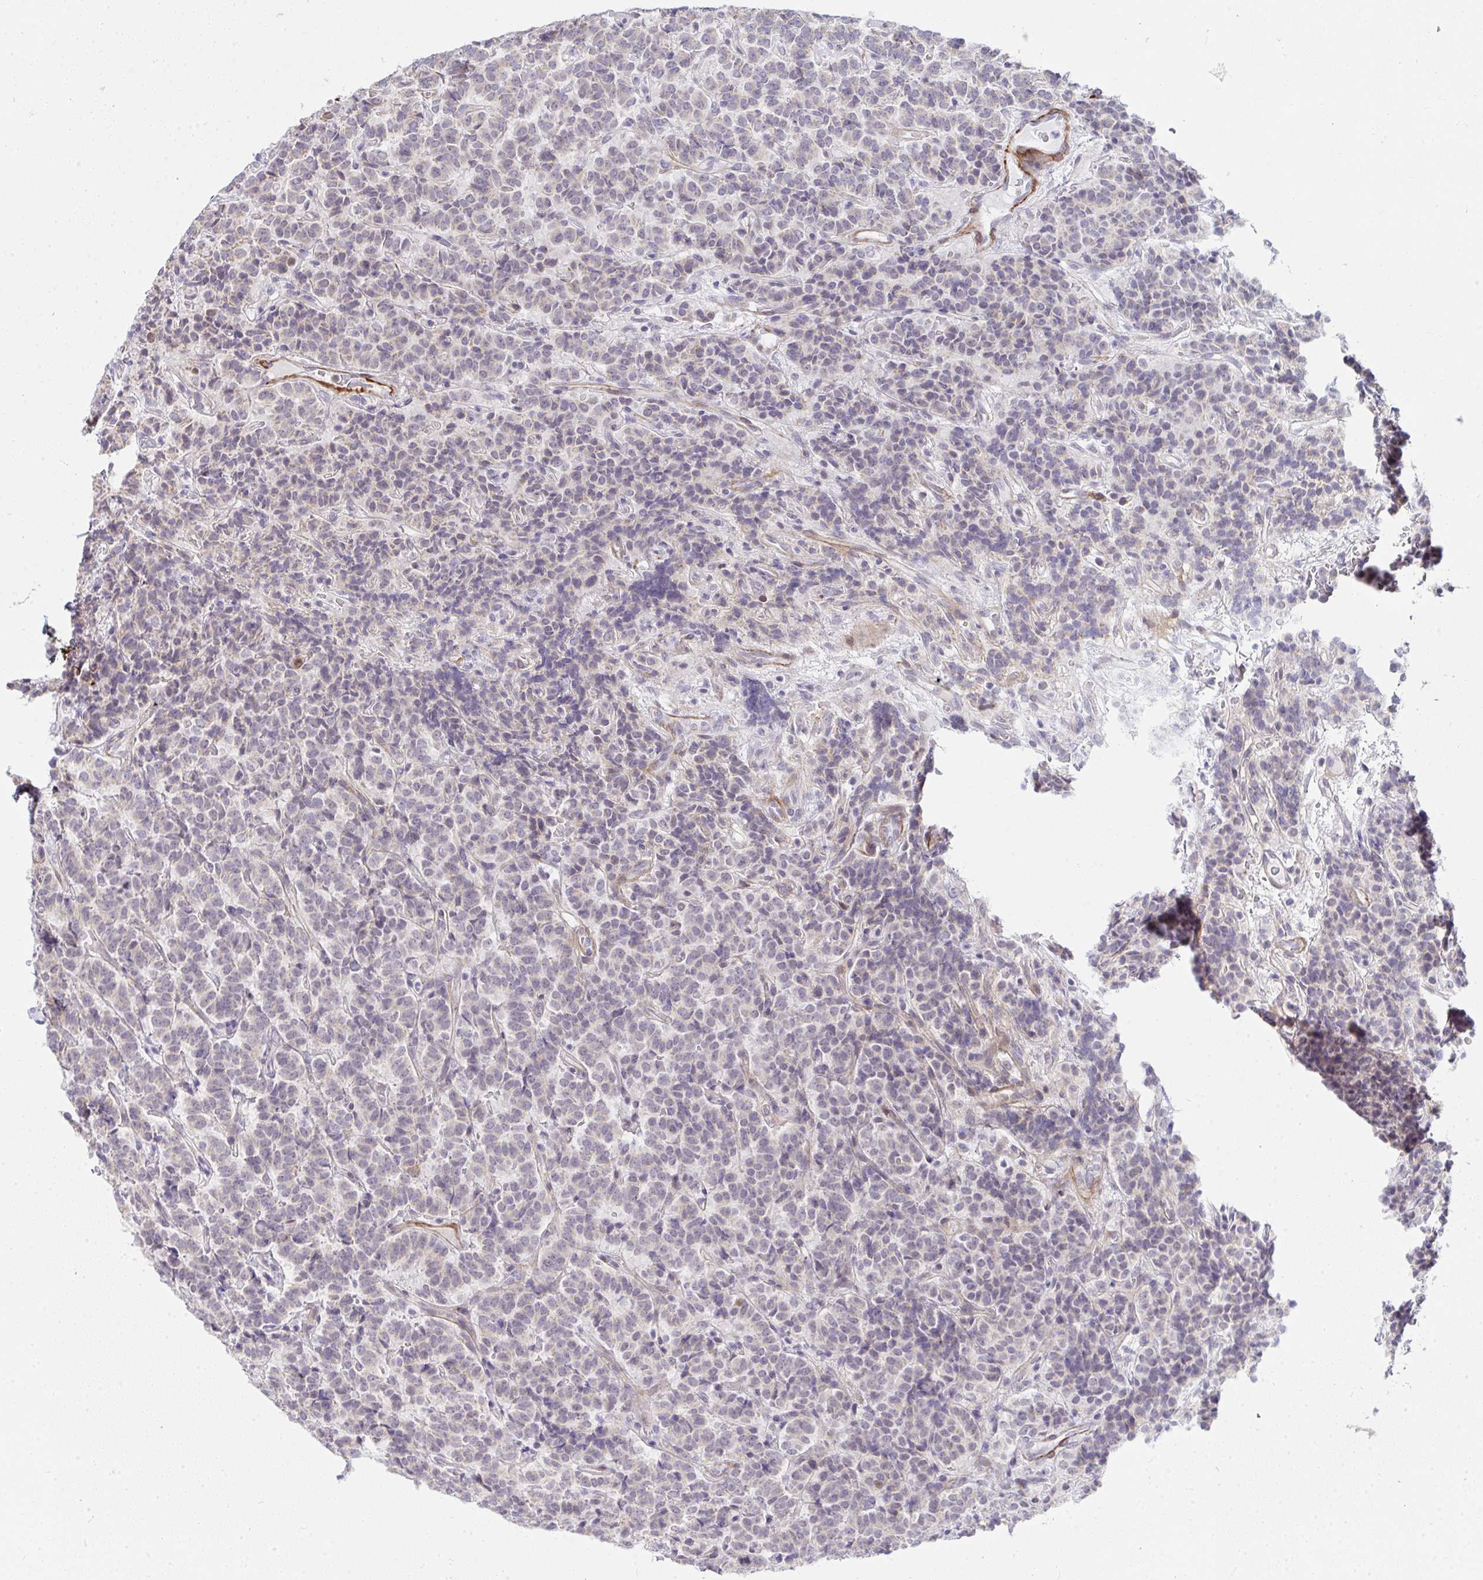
{"staining": {"intensity": "negative", "quantity": "none", "location": "none"}, "tissue": "carcinoid", "cell_type": "Tumor cells", "image_type": "cancer", "snomed": [{"axis": "morphology", "description": "Carcinoid, malignant, NOS"}, {"axis": "topography", "description": "Pancreas"}], "caption": "This is an immunohistochemistry (IHC) photomicrograph of human malignant carcinoid. There is no staining in tumor cells.", "gene": "GINS2", "patient": {"sex": "male", "age": 36}}